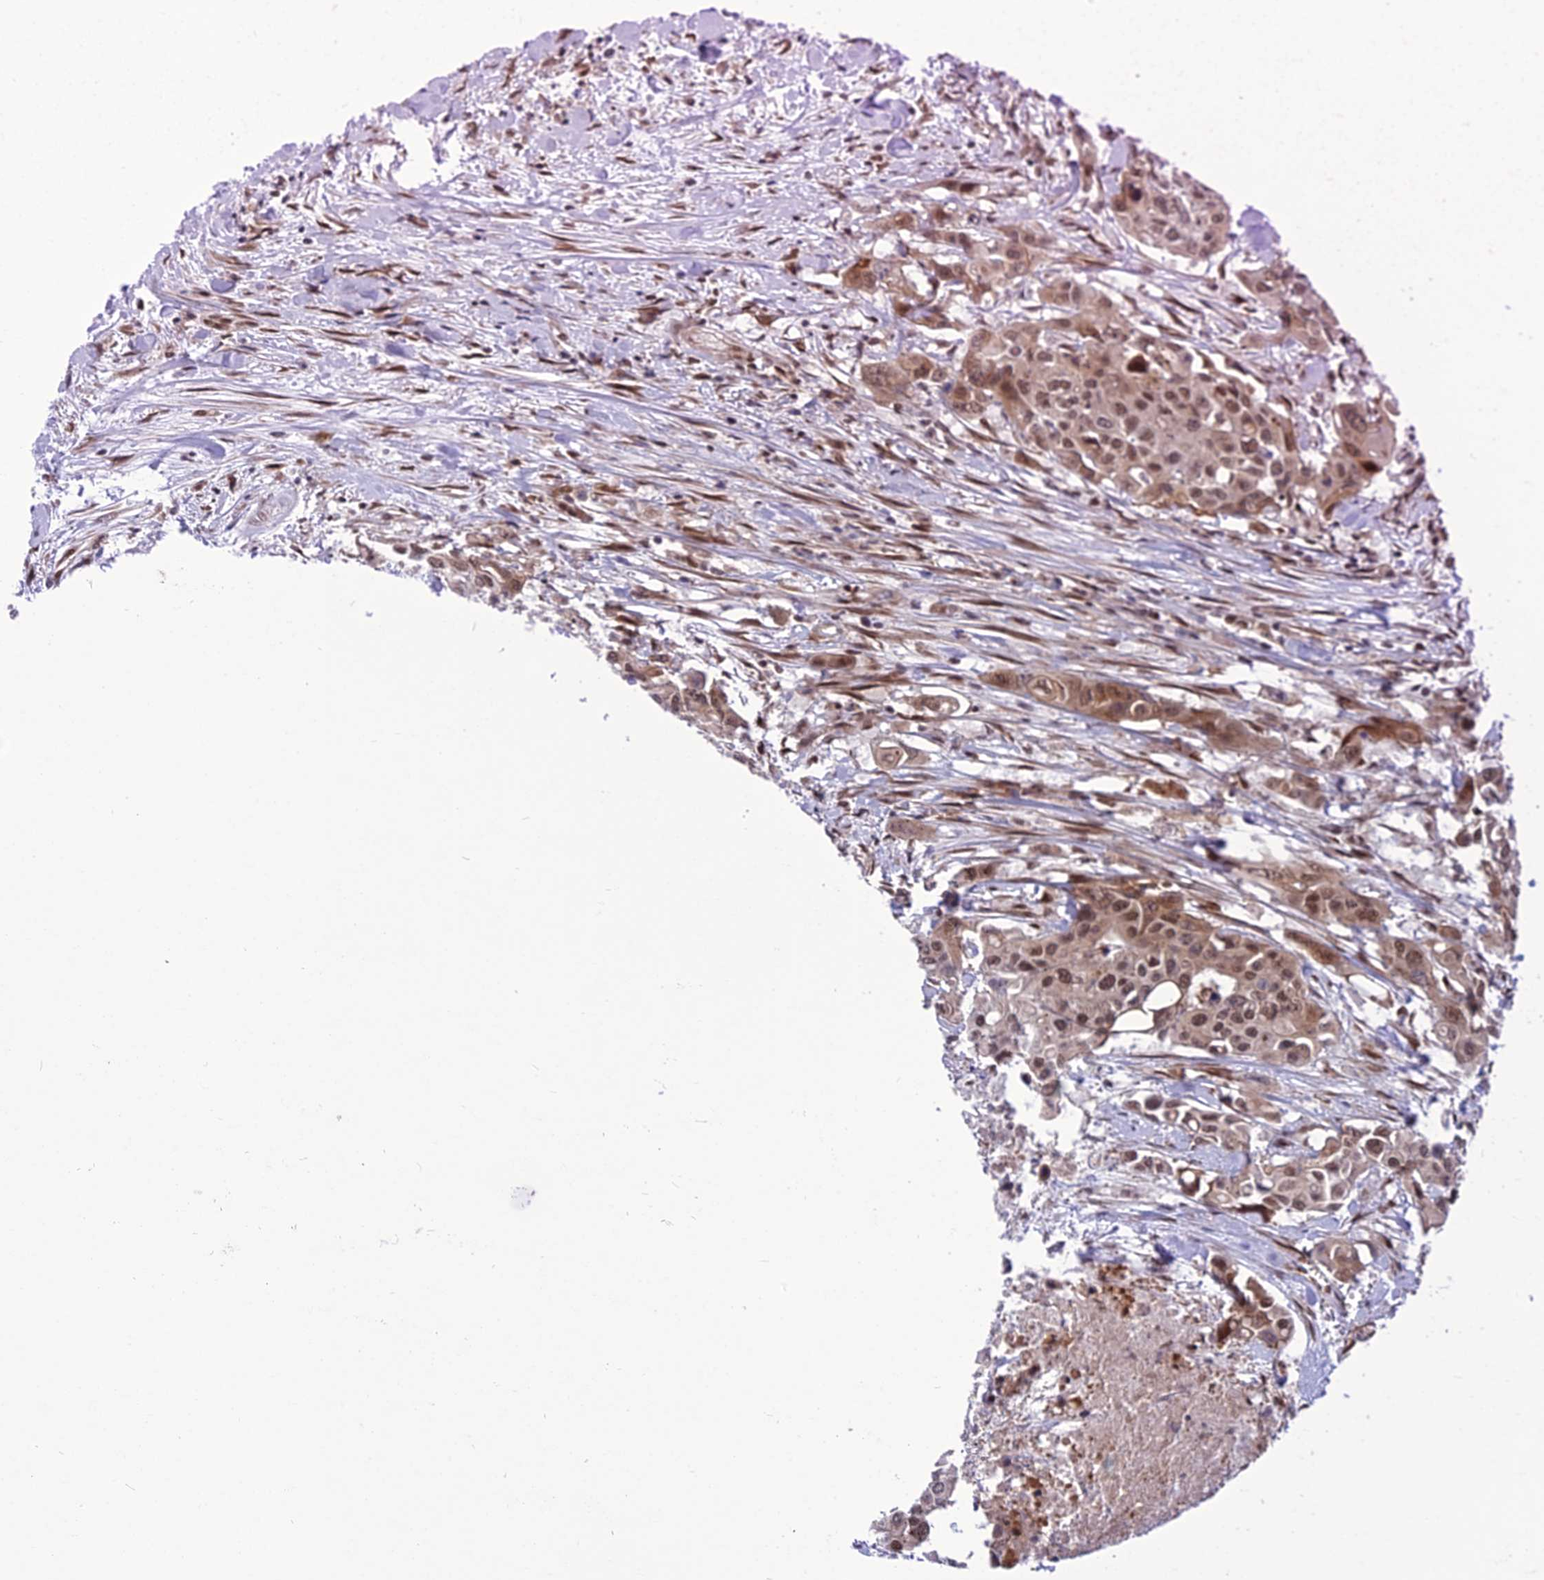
{"staining": {"intensity": "moderate", "quantity": ">75%", "location": "nuclear"}, "tissue": "colorectal cancer", "cell_type": "Tumor cells", "image_type": "cancer", "snomed": [{"axis": "morphology", "description": "Adenocarcinoma, NOS"}, {"axis": "topography", "description": "Colon"}], "caption": "DAB (3,3'-diaminobenzidine) immunohistochemical staining of colorectal cancer demonstrates moderate nuclear protein staining in approximately >75% of tumor cells.", "gene": "RTRAF", "patient": {"sex": "male", "age": 77}}